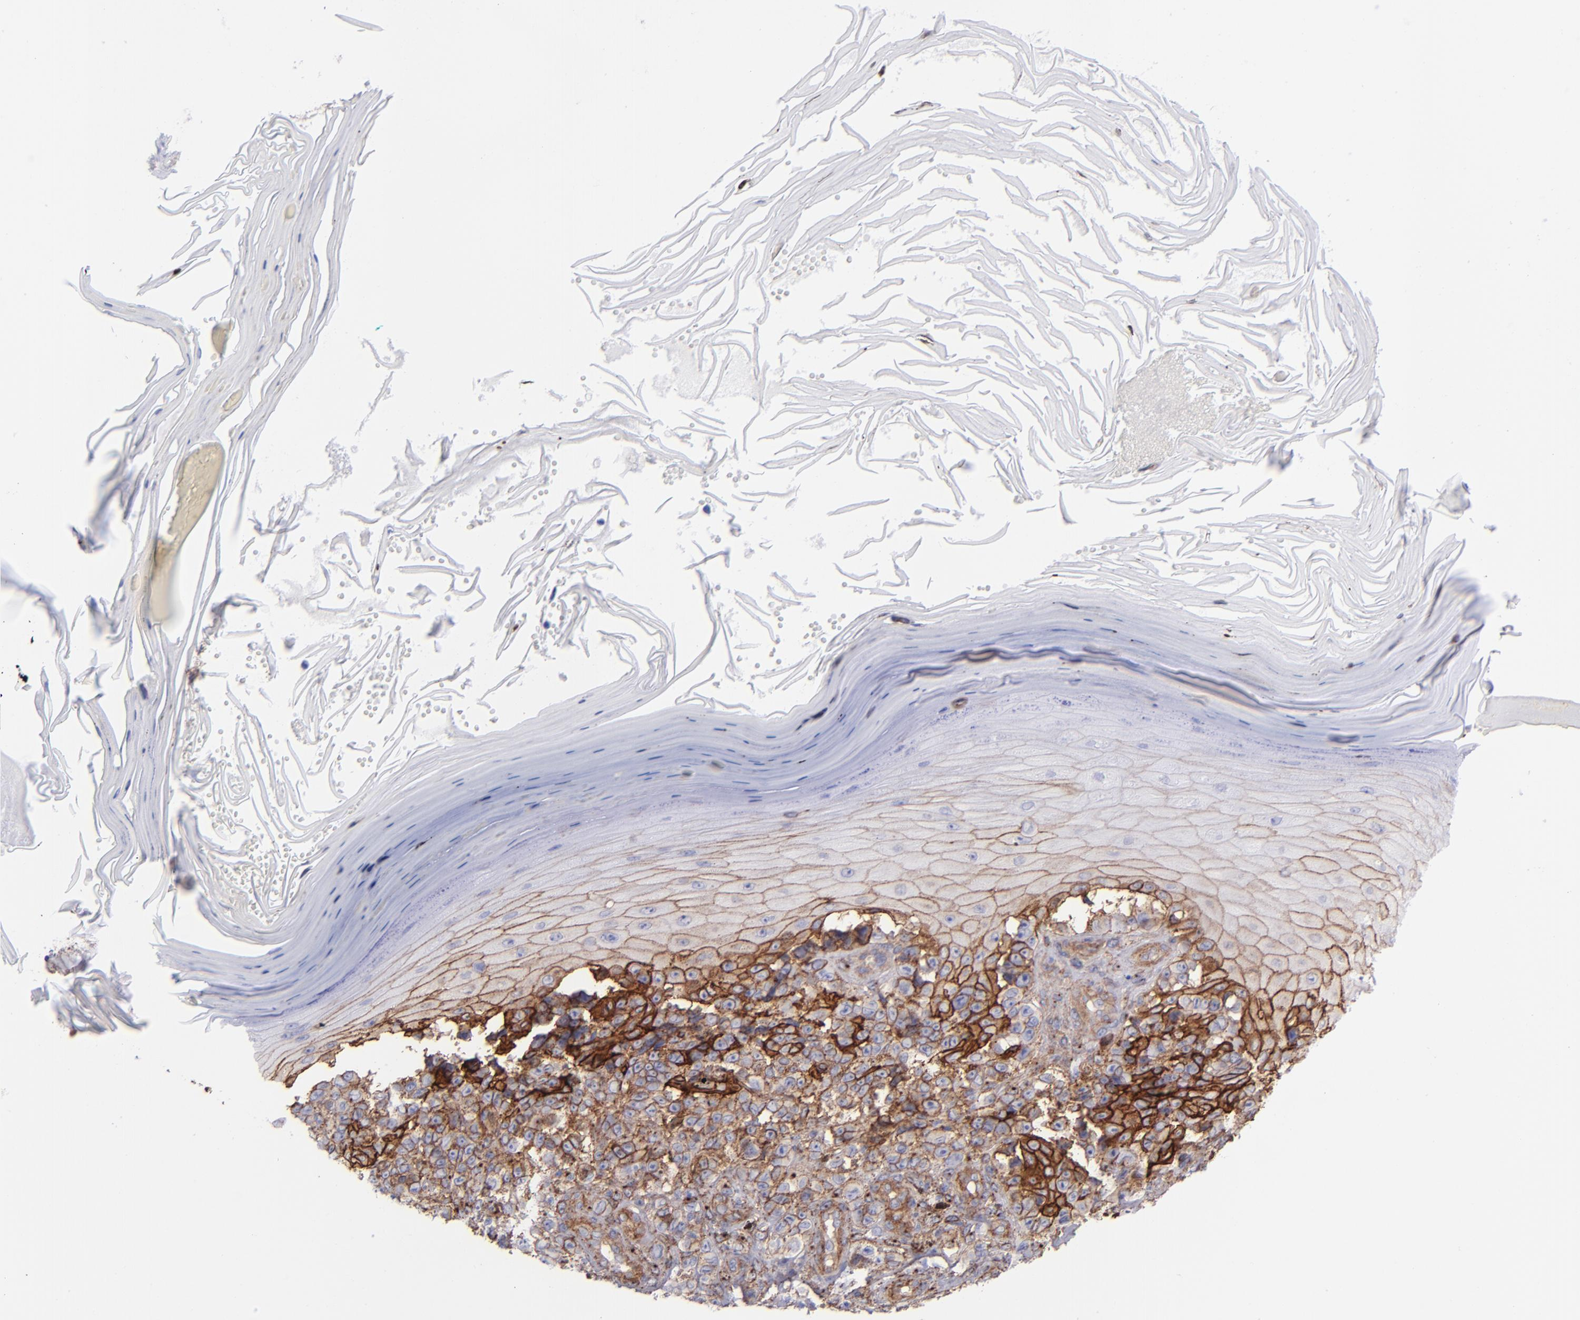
{"staining": {"intensity": "strong", "quantity": "25%-75%", "location": "cytoplasmic/membranous"}, "tissue": "melanoma", "cell_type": "Tumor cells", "image_type": "cancer", "snomed": [{"axis": "morphology", "description": "Malignant melanoma, NOS"}, {"axis": "topography", "description": "Skin"}], "caption": "Tumor cells display strong cytoplasmic/membranous positivity in approximately 25%-75% of cells in melanoma.", "gene": "ITGAV", "patient": {"sex": "female", "age": 82}}